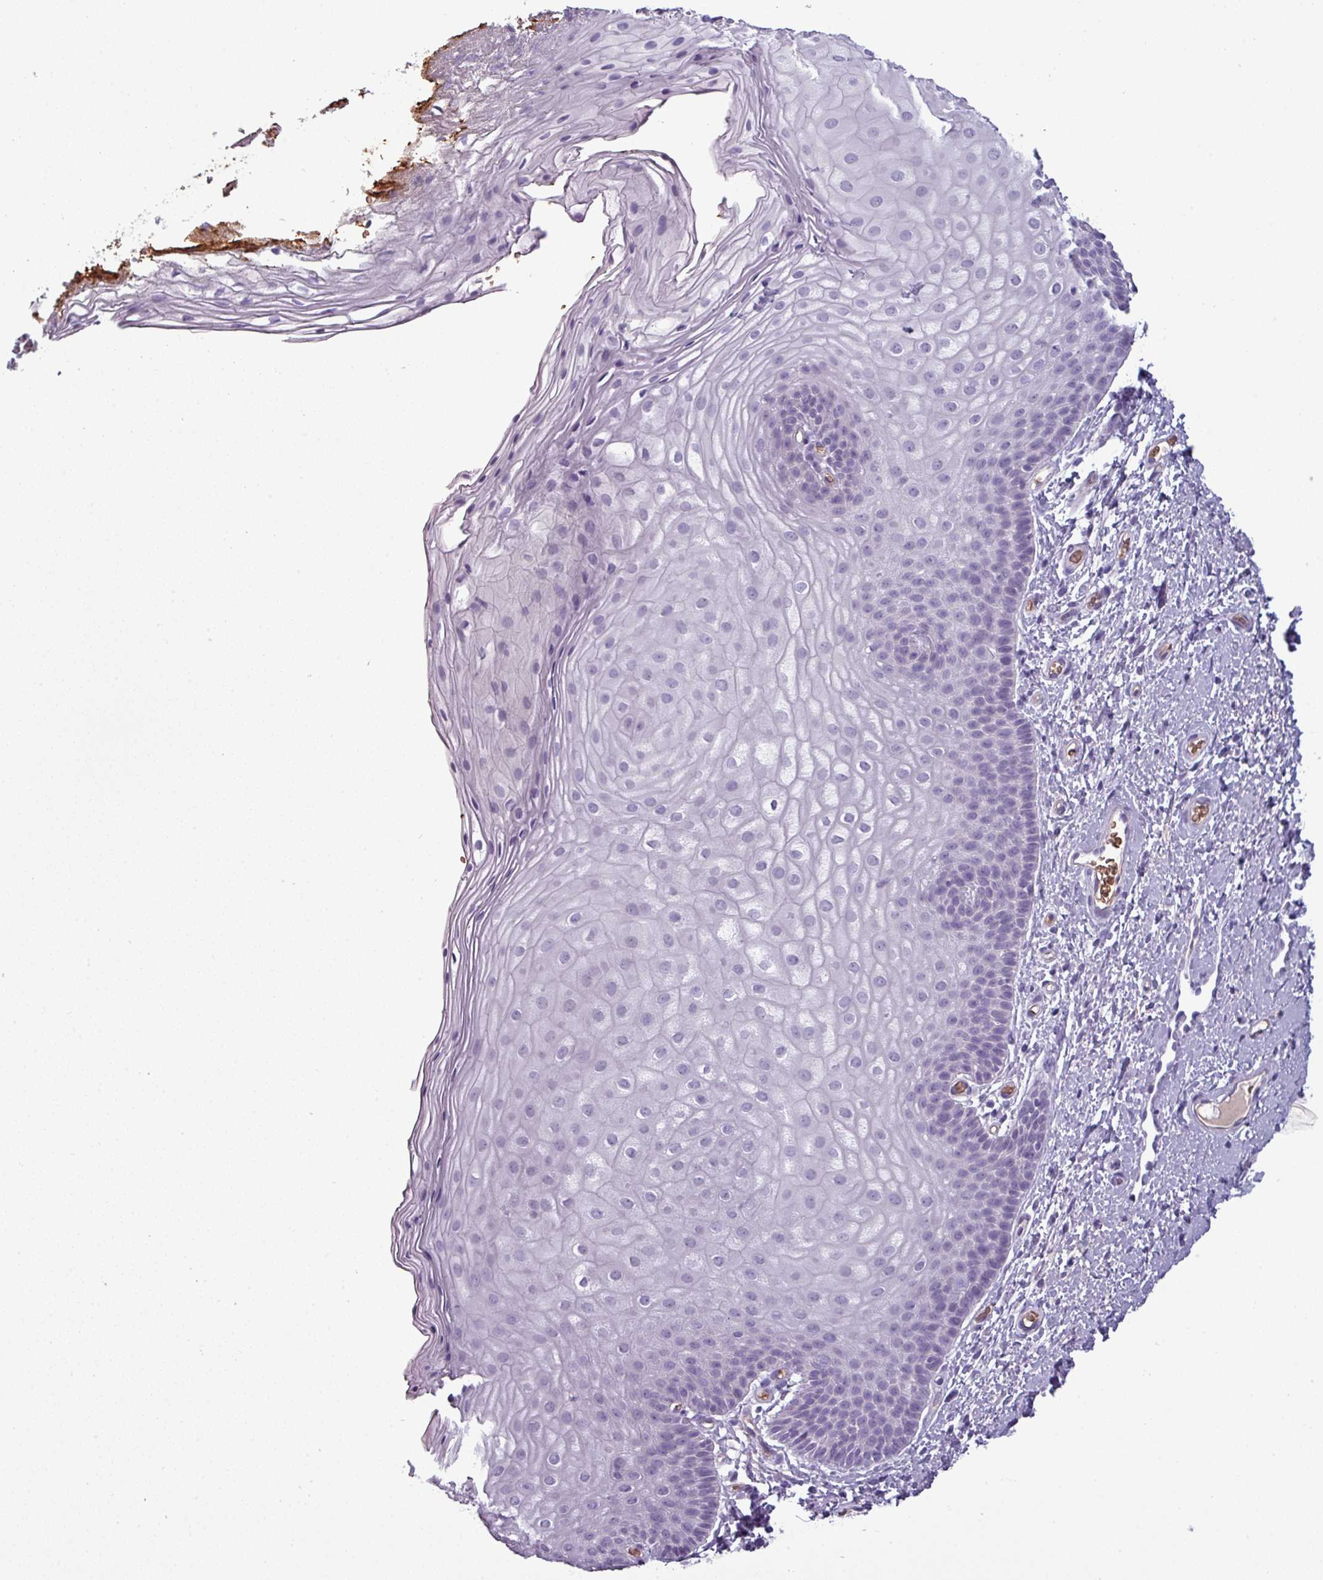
{"staining": {"intensity": "negative", "quantity": "none", "location": "none"}, "tissue": "skin", "cell_type": "Epidermal cells", "image_type": "normal", "snomed": [{"axis": "morphology", "description": "Normal tissue, NOS"}, {"axis": "topography", "description": "Anal"}], "caption": "Skin stained for a protein using IHC exhibits no staining epidermal cells.", "gene": "AREL1", "patient": {"sex": "female", "age": 40}}